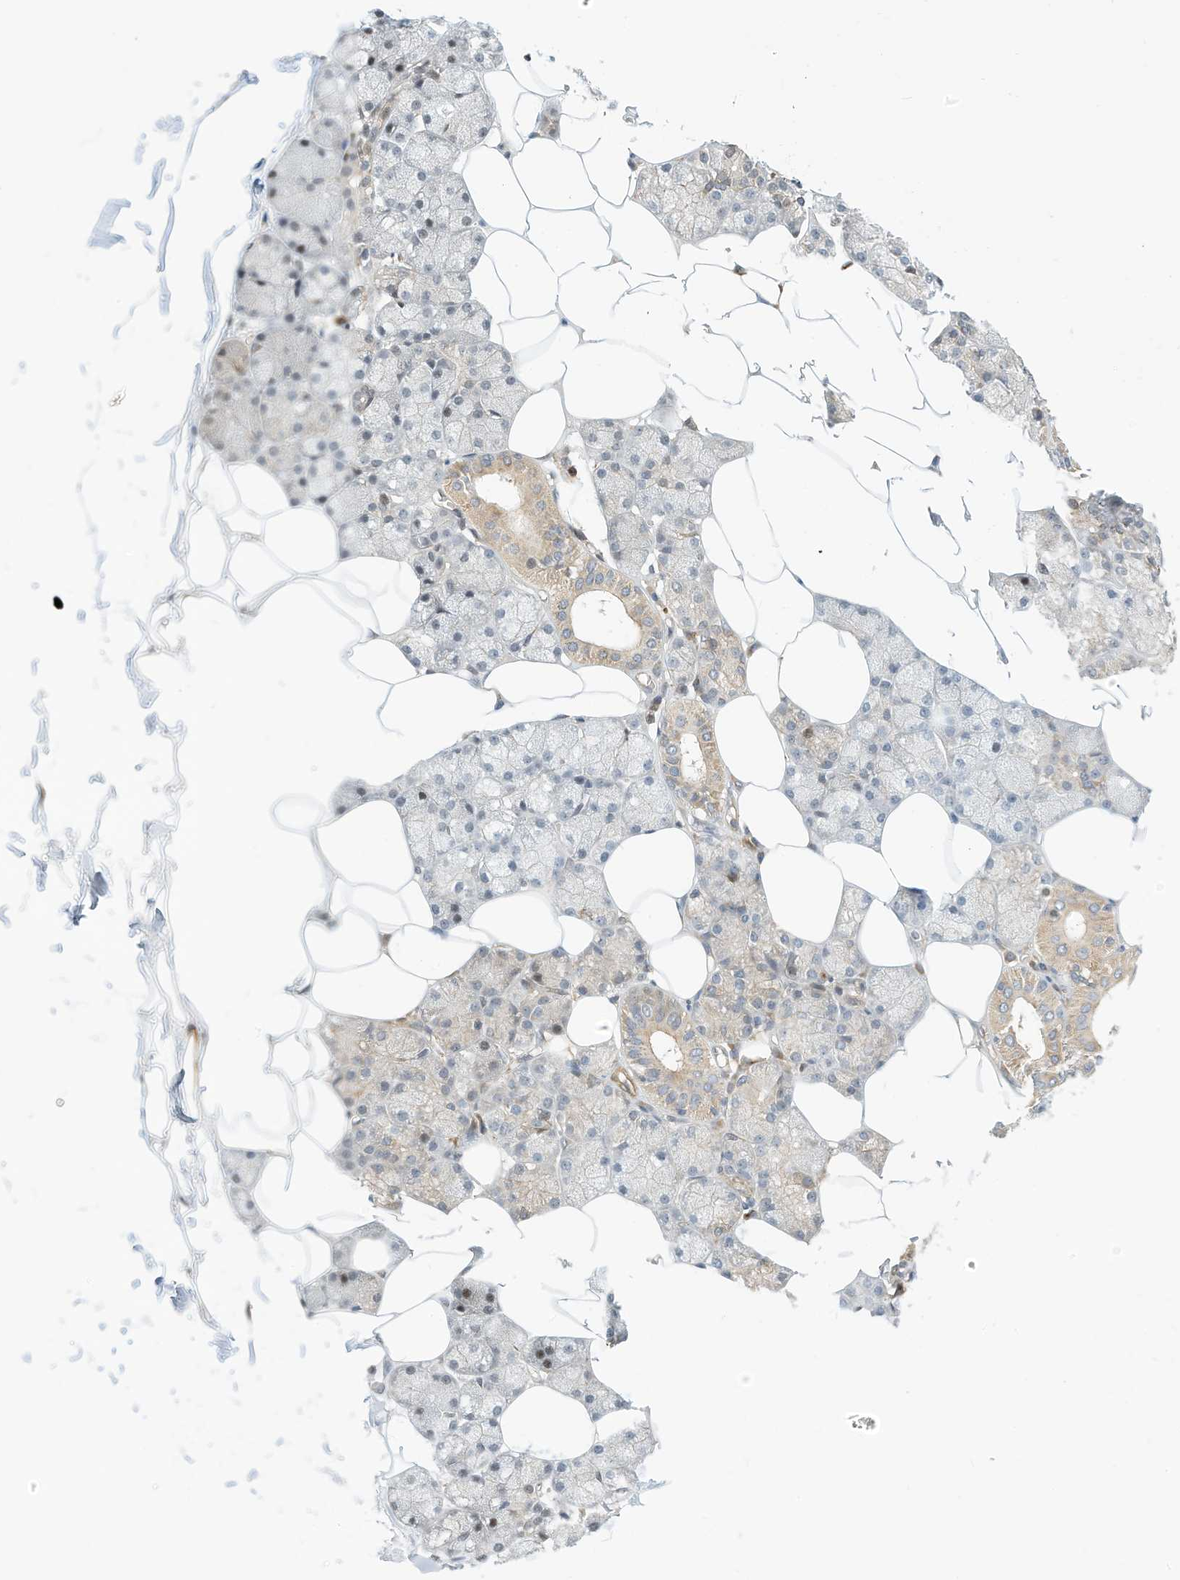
{"staining": {"intensity": "weak", "quantity": "25%-75%", "location": "cytoplasmic/membranous"}, "tissue": "salivary gland", "cell_type": "Glandular cells", "image_type": "normal", "snomed": [{"axis": "morphology", "description": "Normal tissue, NOS"}, {"axis": "topography", "description": "Salivary gland"}], "caption": "A low amount of weak cytoplasmic/membranous staining is identified in approximately 25%-75% of glandular cells in benign salivary gland.", "gene": "OFD1", "patient": {"sex": "male", "age": 62}}